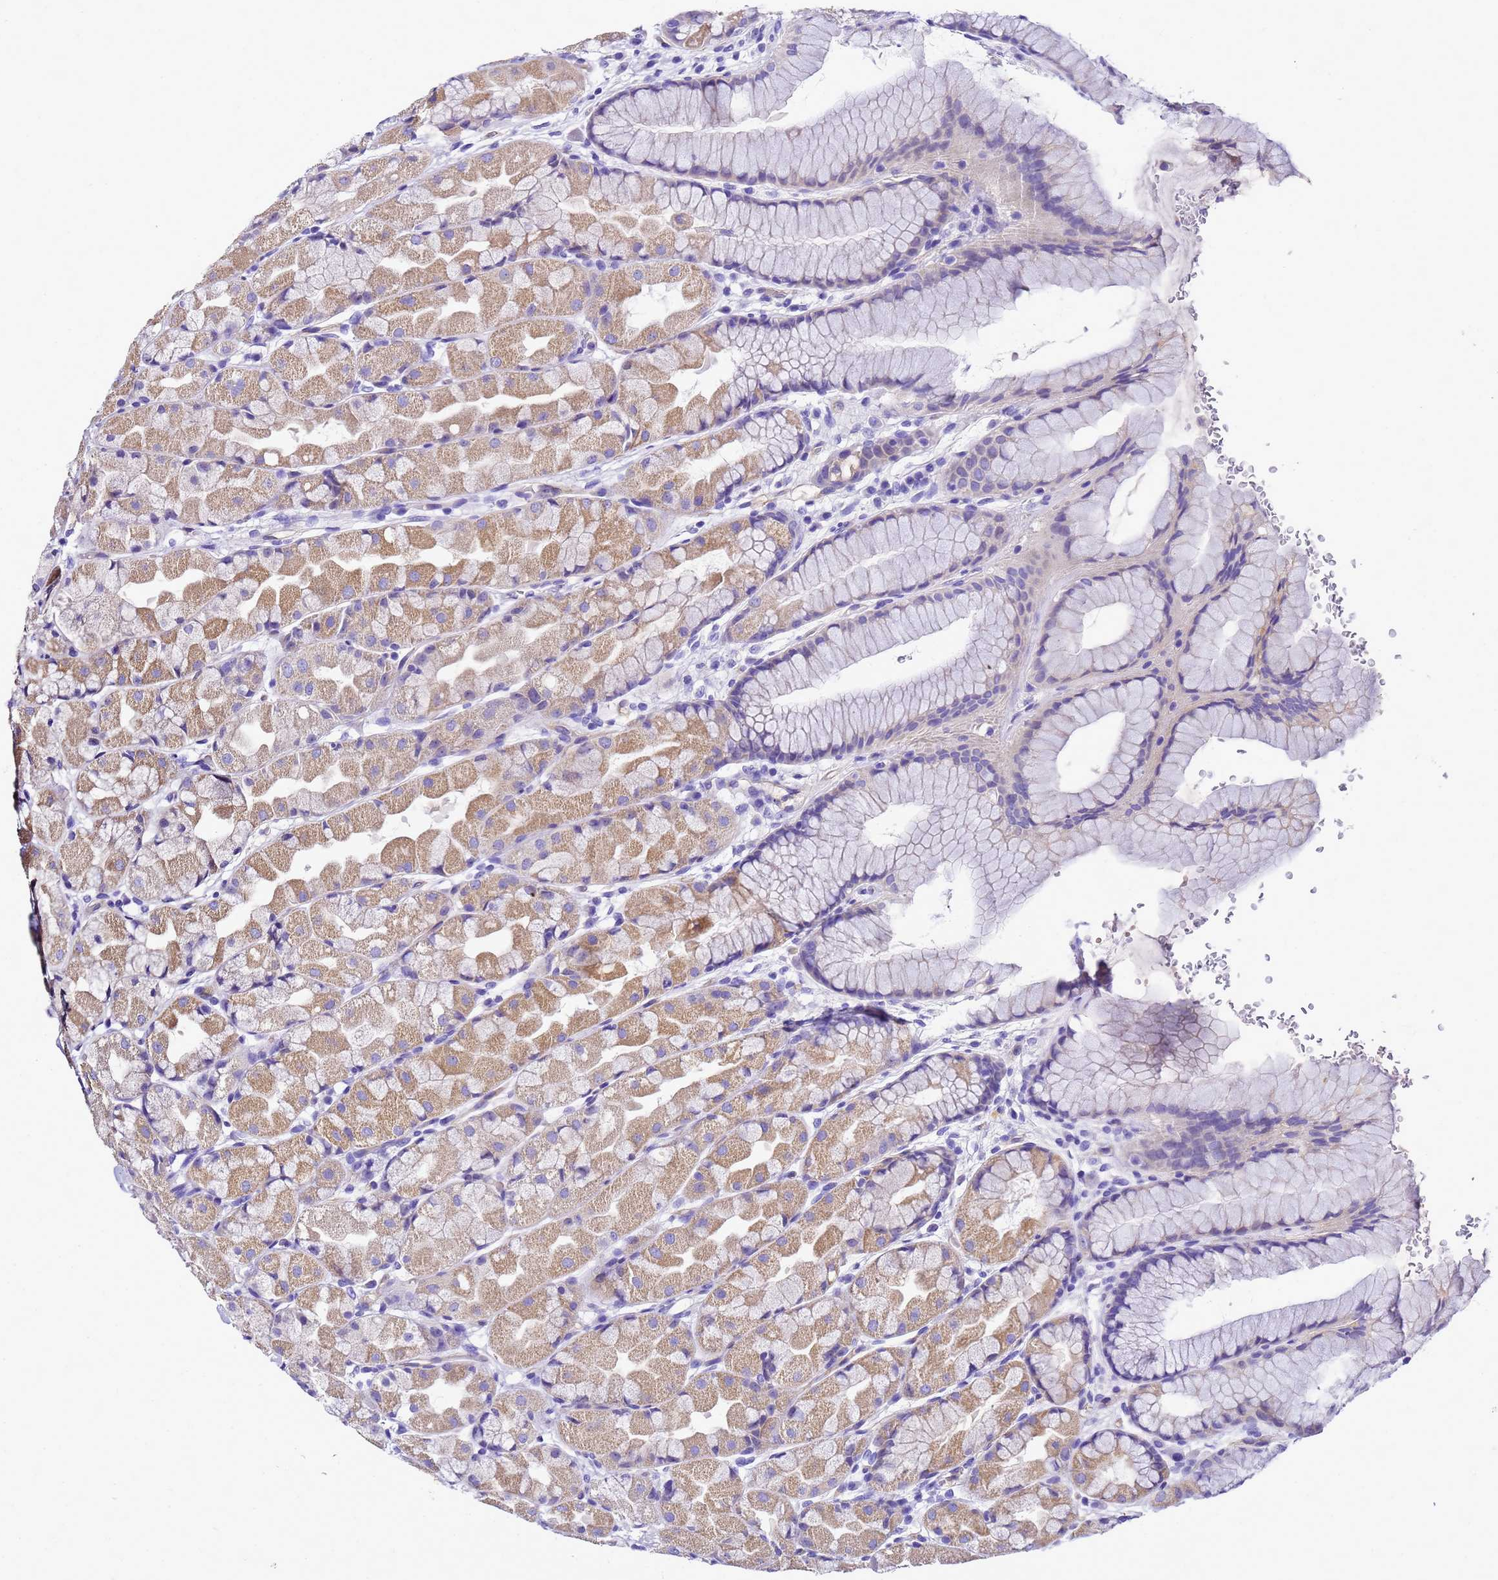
{"staining": {"intensity": "moderate", "quantity": "<25%", "location": "cytoplasmic/membranous"}, "tissue": "stomach", "cell_type": "Glandular cells", "image_type": "normal", "snomed": [{"axis": "morphology", "description": "Normal tissue, NOS"}, {"axis": "topography", "description": "Stomach"}], "caption": "Immunohistochemical staining of normal stomach shows low levels of moderate cytoplasmic/membranous staining in approximately <25% of glandular cells.", "gene": "UGT2A1", "patient": {"sex": "male", "age": 57}}